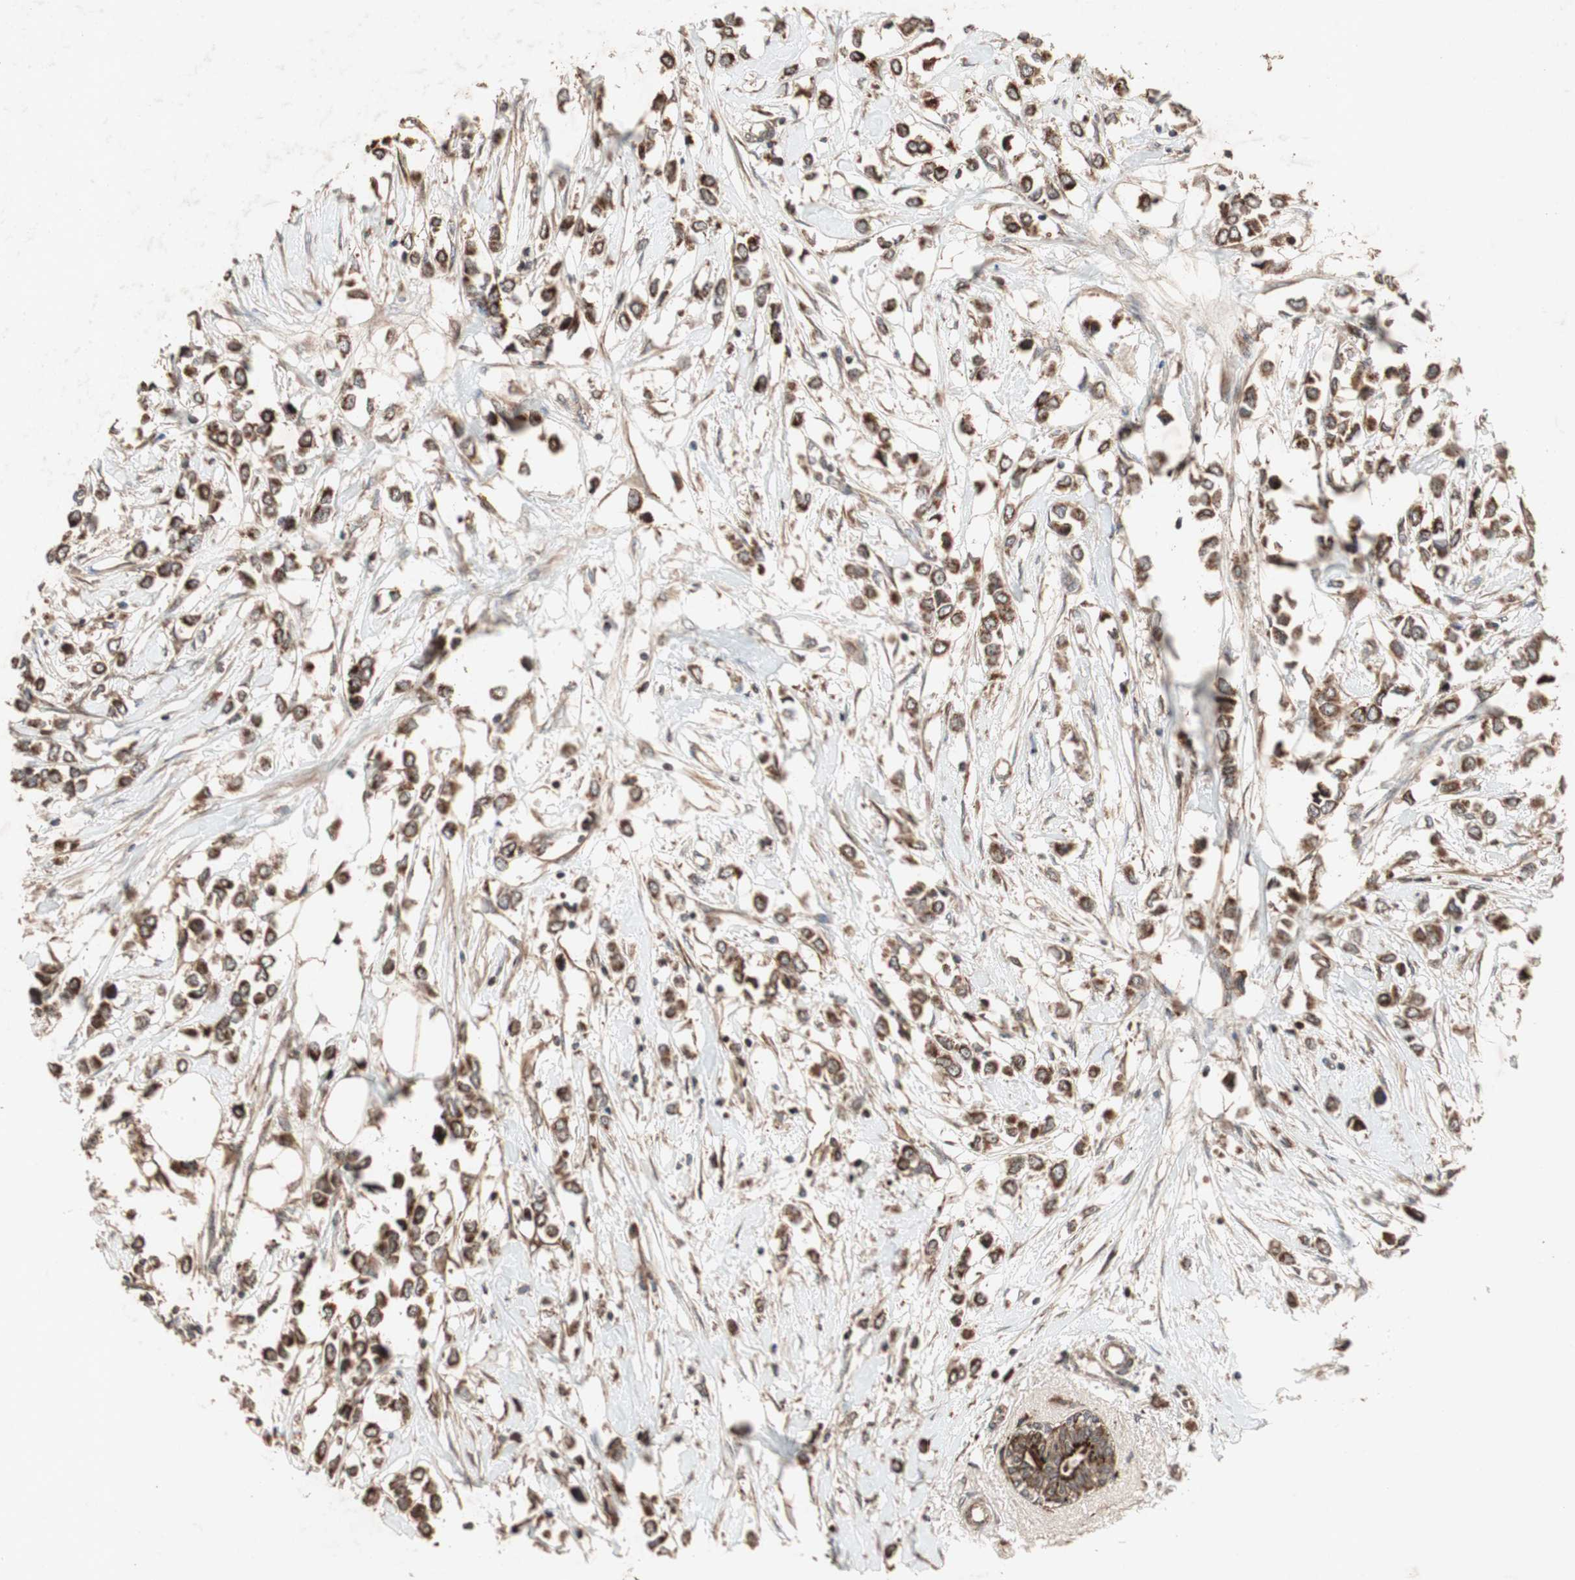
{"staining": {"intensity": "strong", "quantity": ">75%", "location": "cytoplasmic/membranous"}, "tissue": "breast cancer", "cell_type": "Tumor cells", "image_type": "cancer", "snomed": [{"axis": "morphology", "description": "Lobular carcinoma"}, {"axis": "topography", "description": "Breast"}], "caption": "Human breast lobular carcinoma stained with a protein marker displays strong staining in tumor cells.", "gene": "RAB1A", "patient": {"sex": "female", "age": 51}}